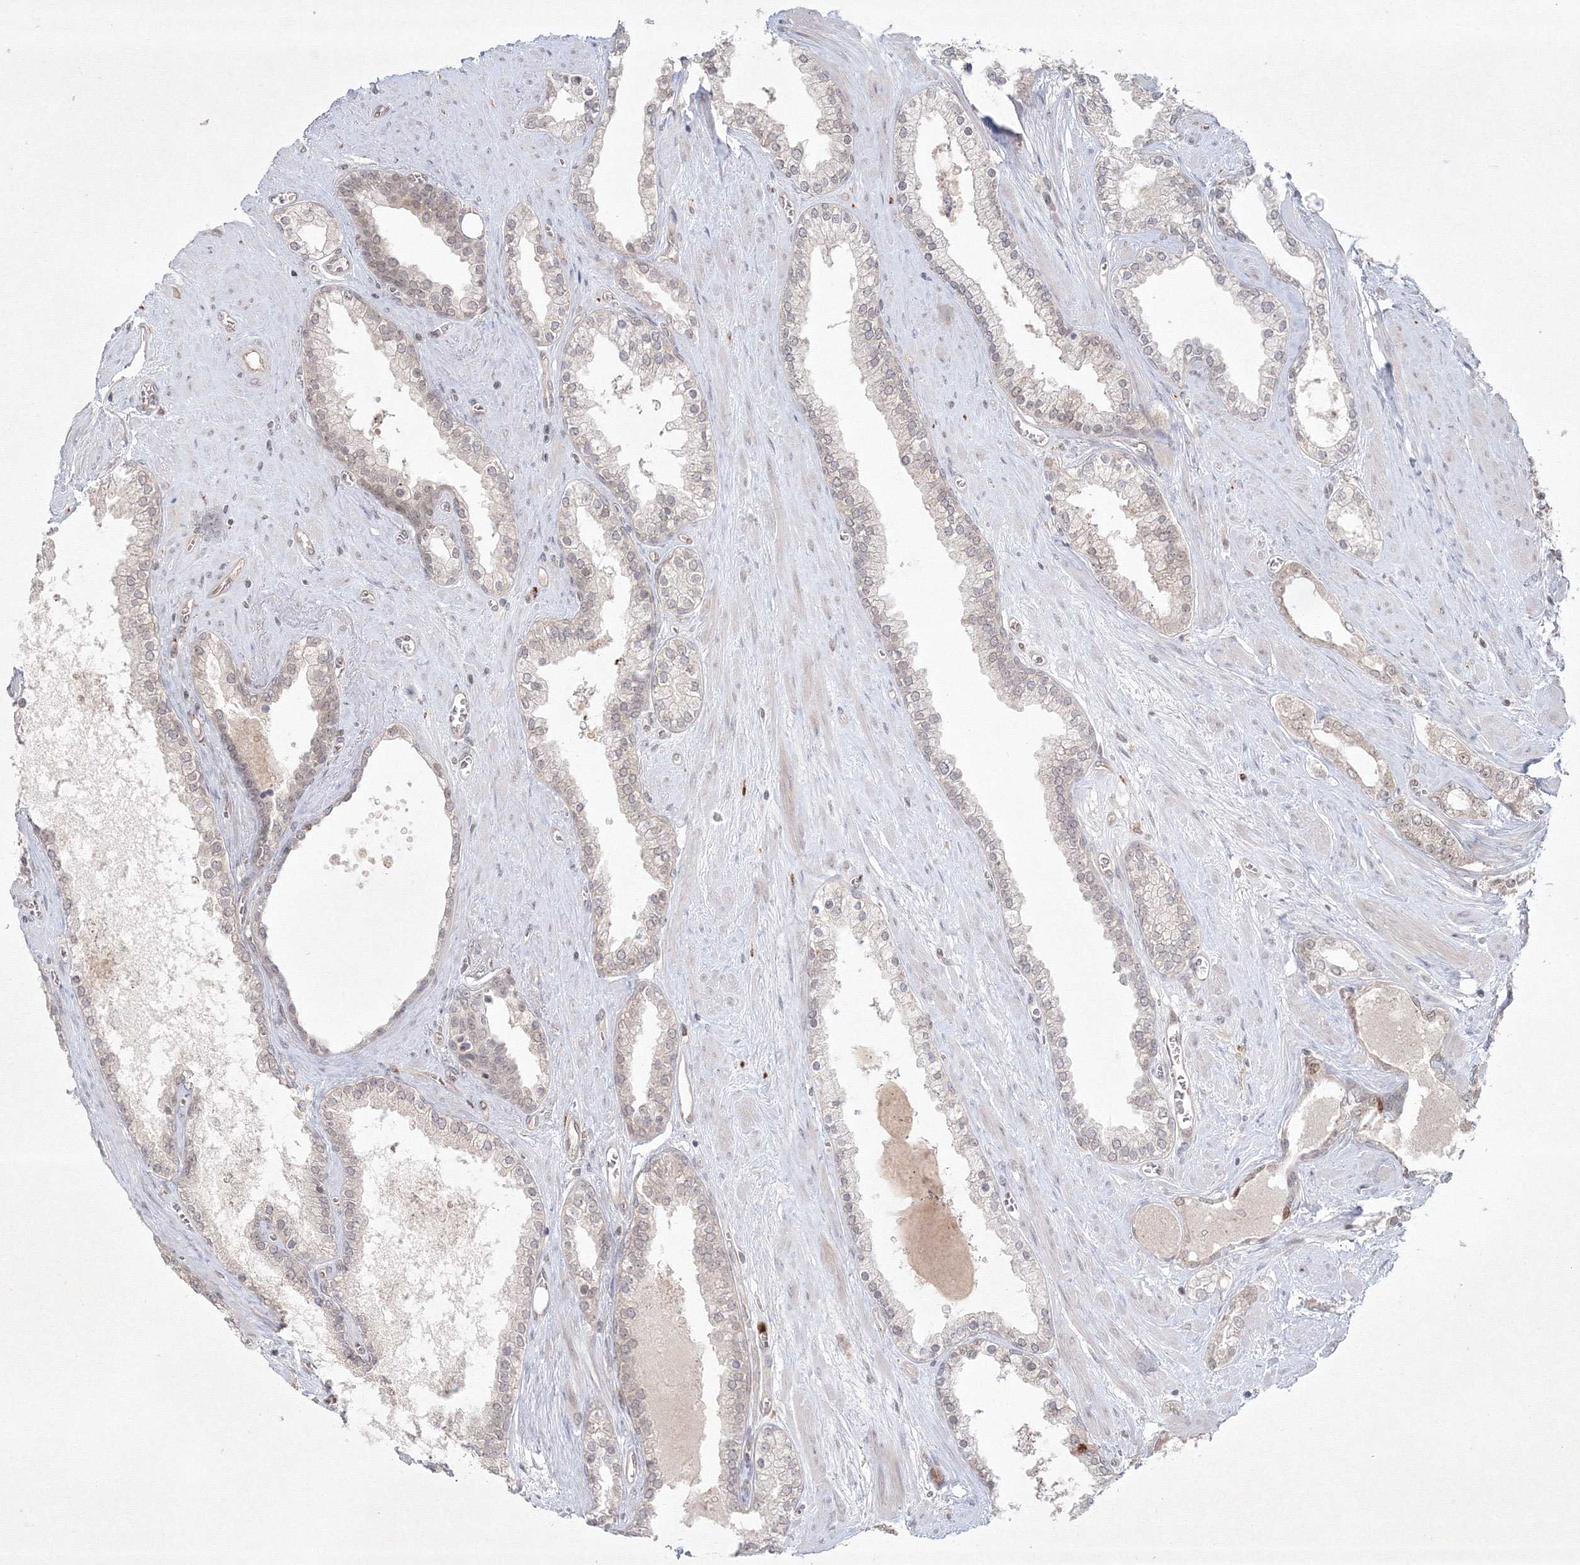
{"staining": {"intensity": "weak", "quantity": "25%-75%", "location": "cytoplasmic/membranous,nuclear"}, "tissue": "prostate cancer", "cell_type": "Tumor cells", "image_type": "cancer", "snomed": [{"axis": "morphology", "description": "Adenocarcinoma, Low grade"}, {"axis": "topography", "description": "Prostate"}], "caption": "Immunohistochemical staining of human low-grade adenocarcinoma (prostate) displays weak cytoplasmic/membranous and nuclear protein expression in approximately 25%-75% of tumor cells.", "gene": "KIF20A", "patient": {"sex": "male", "age": 62}}